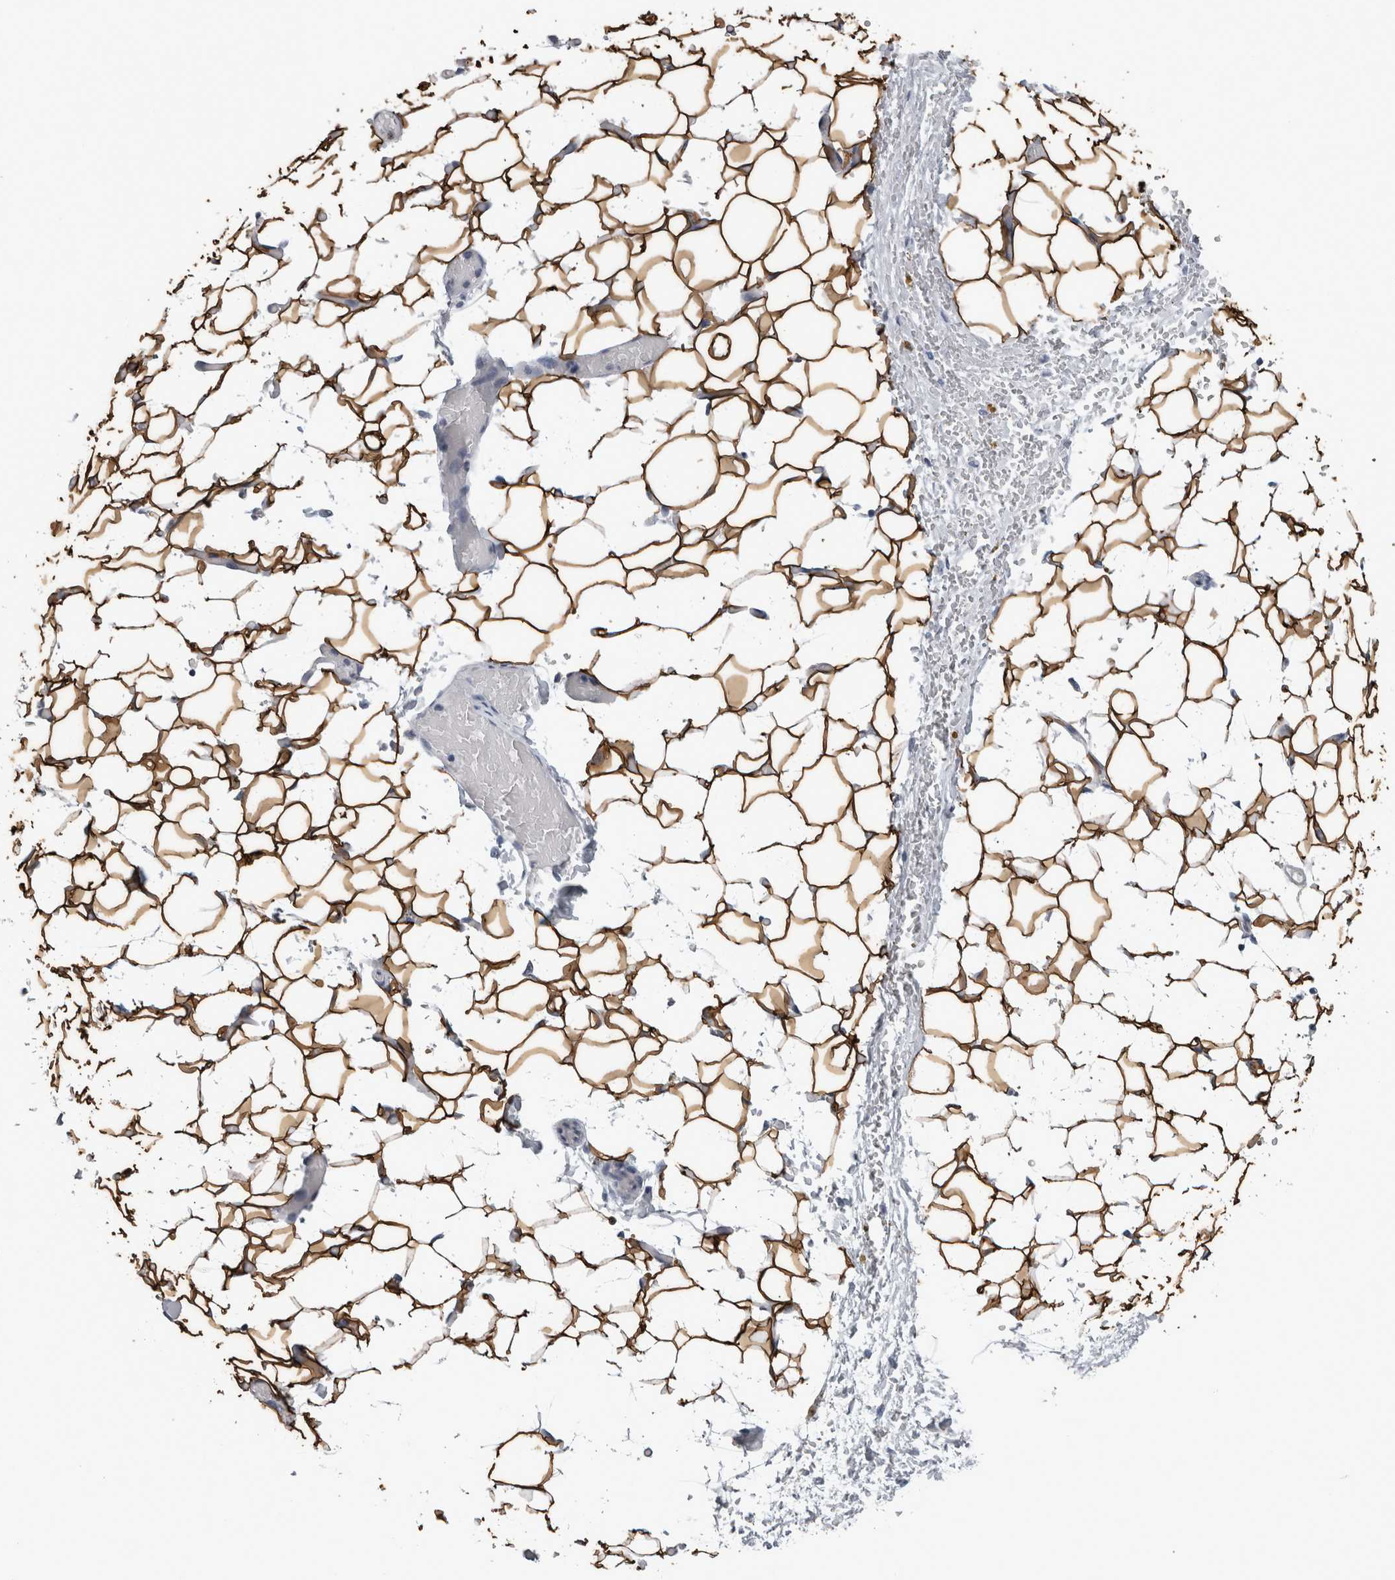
{"staining": {"intensity": "strong", "quantity": ">75%", "location": "cytoplasmic/membranous"}, "tissue": "adipose tissue", "cell_type": "Adipocytes", "image_type": "normal", "snomed": [{"axis": "morphology", "description": "Normal tissue, NOS"}, {"axis": "topography", "description": "Kidney"}, {"axis": "topography", "description": "Peripheral nerve tissue"}], "caption": "Adipocytes exhibit high levels of strong cytoplasmic/membranous positivity in about >75% of cells in unremarkable adipose tissue.", "gene": "DPP7", "patient": {"sex": "male", "age": 7}}